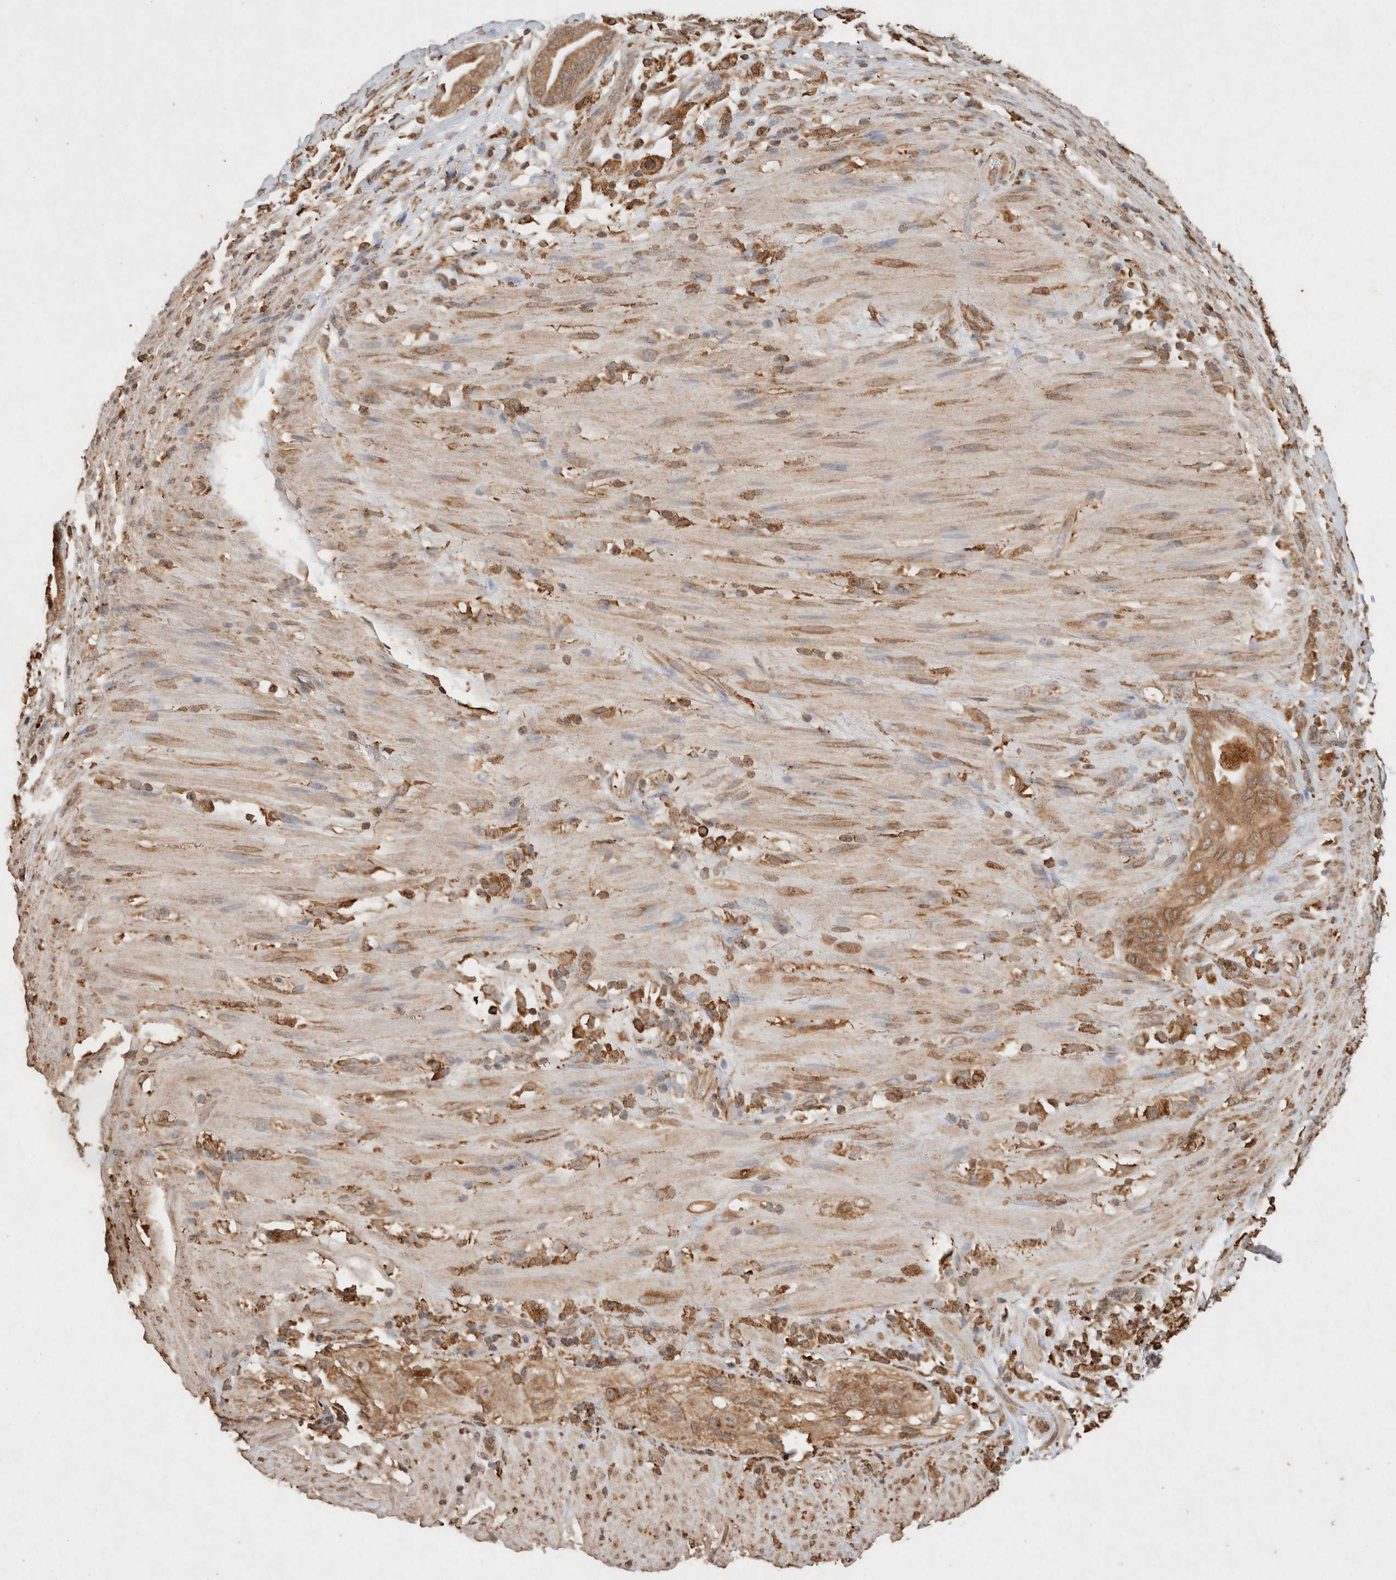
{"staining": {"intensity": "moderate", "quantity": ">75%", "location": "cytoplasmic/membranous"}, "tissue": "pancreatic cancer", "cell_type": "Tumor cells", "image_type": "cancer", "snomed": [{"axis": "morphology", "description": "Adenocarcinoma, NOS"}, {"axis": "topography", "description": "Pancreas"}], "caption": "Immunohistochemical staining of pancreatic cancer (adenocarcinoma) demonstrates medium levels of moderate cytoplasmic/membranous protein positivity in about >75% of tumor cells.", "gene": "ERAP1", "patient": {"sex": "male", "age": 63}}